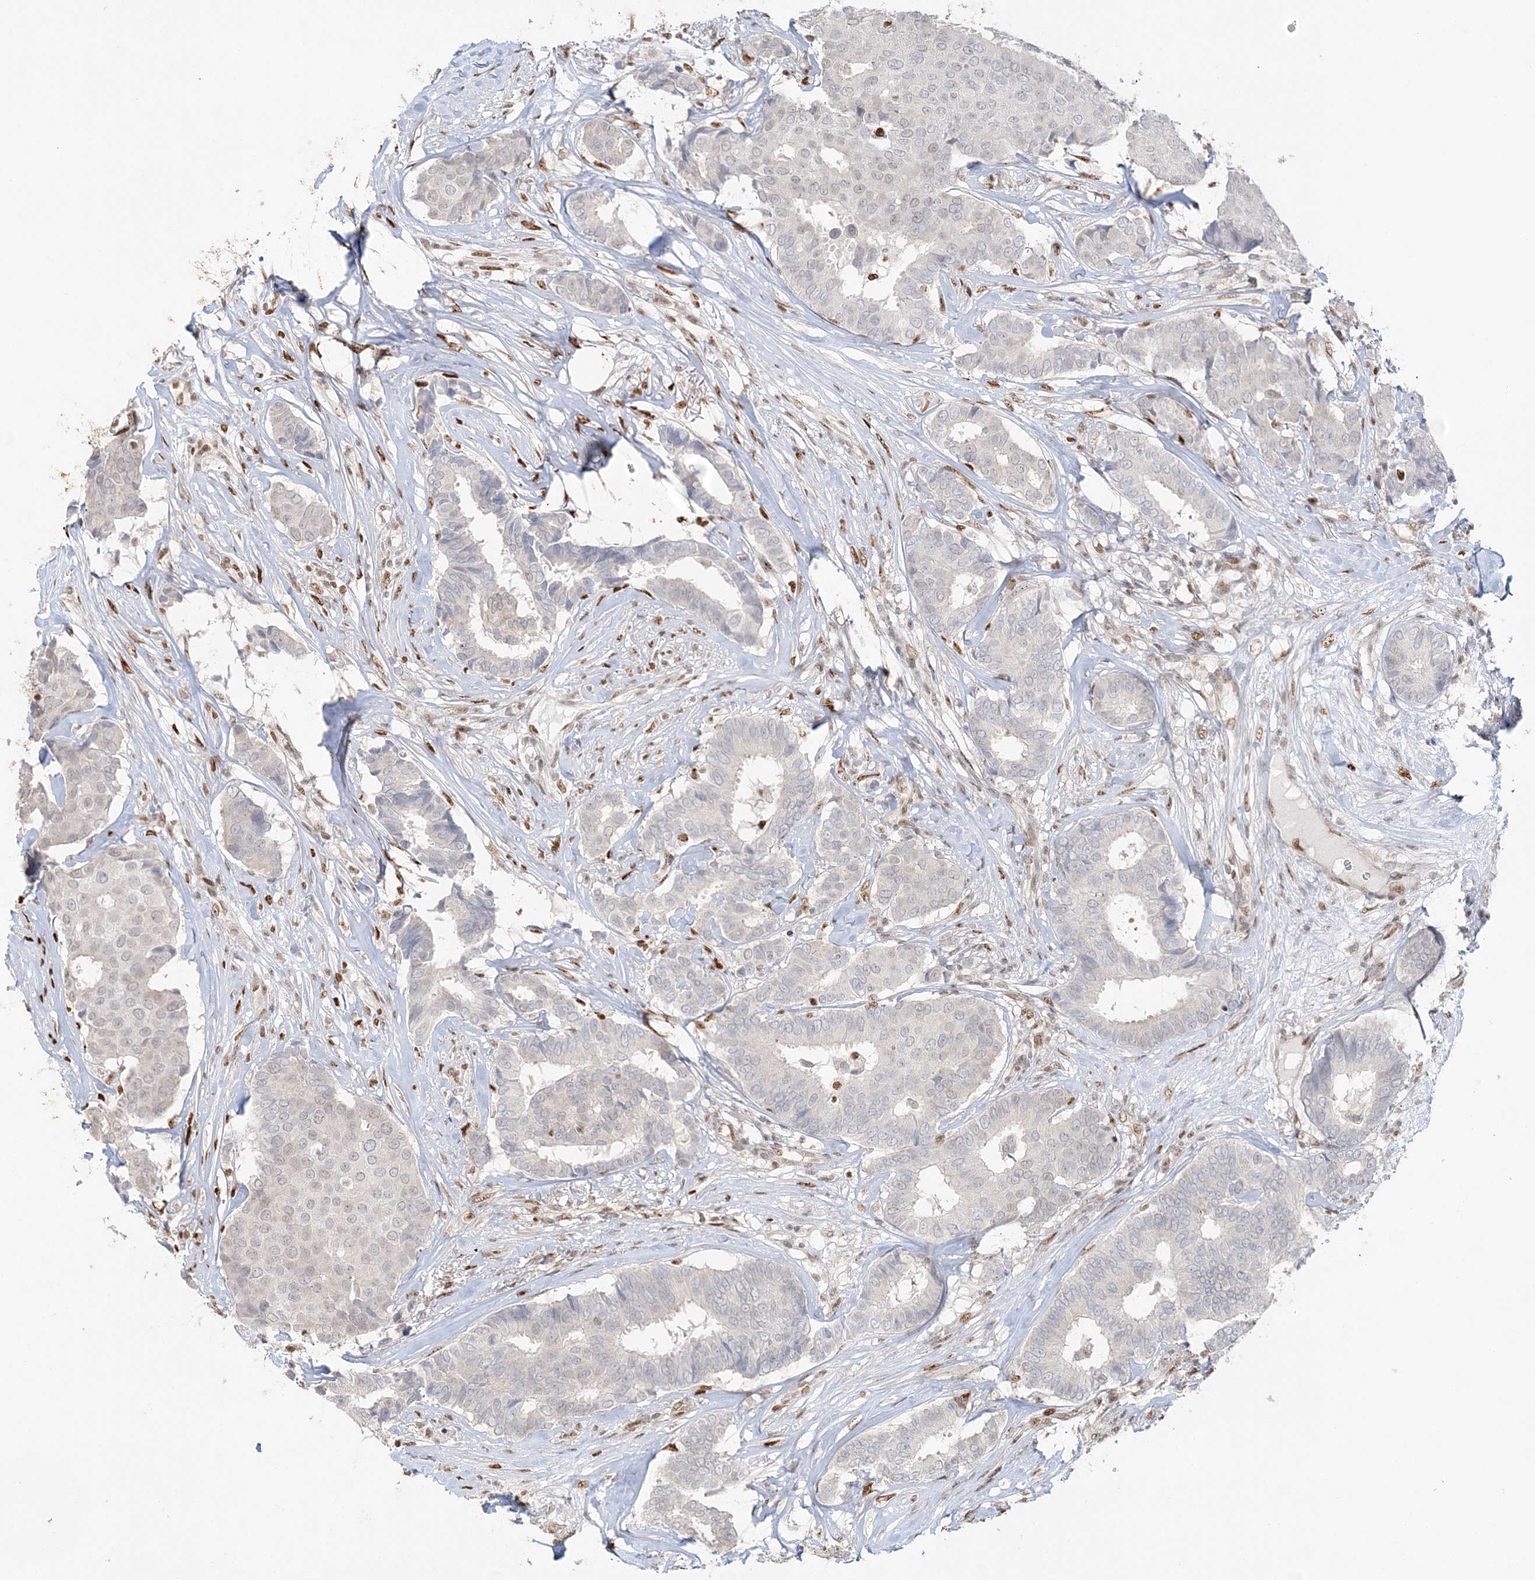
{"staining": {"intensity": "negative", "quantity": "none", "location": "none"}, "tissue": "breast cancer", "cell_type": "Tumor cells", "image_type": "cancer", "snomed": [{"axis": "morphology", "description": "Duct carcinoma"}, {"axis": "topography", "description": "Breast"}], "caption": "Intraductal carcinoma (breast) was stained to show a protein in brown. There is no significant positivity in tumor cells.", "gene": "SUMO2", "patient": {"sex": "female", "age": 75}}